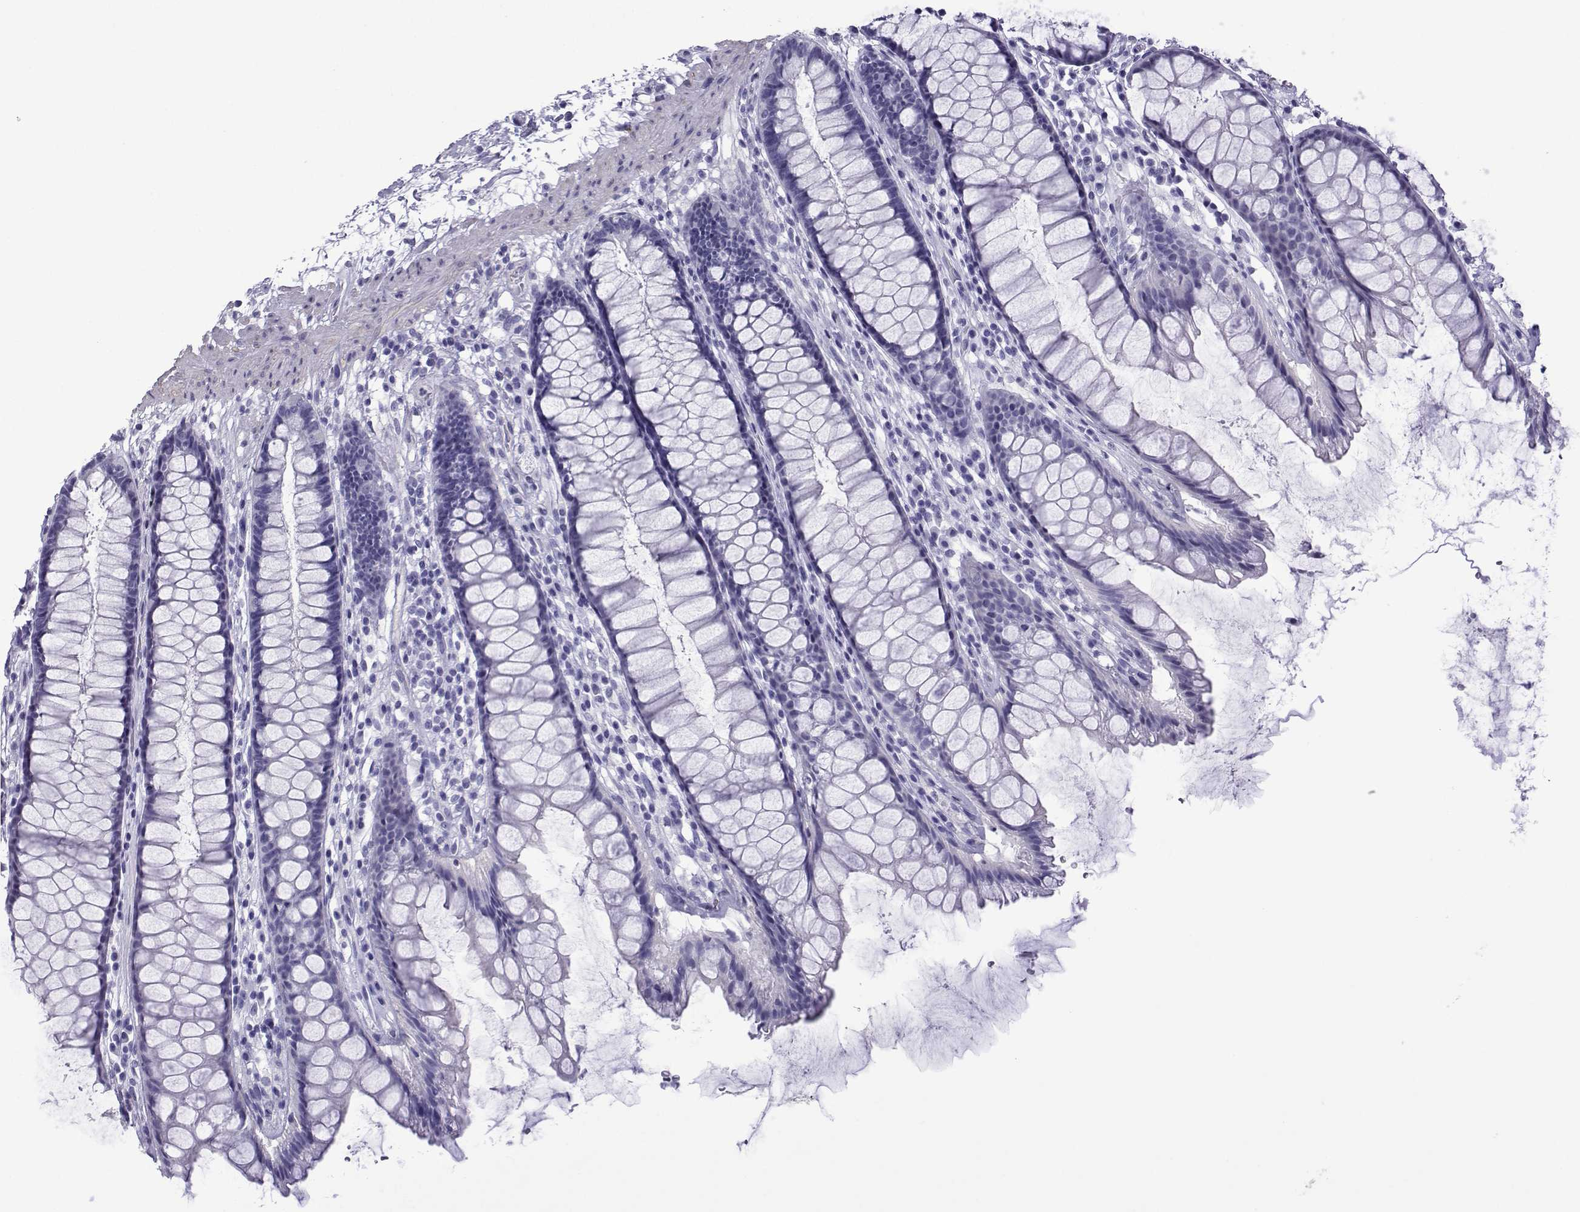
{"staining": {"intensity": "negative", "quantity": "none", "location": "none"}, "tissue": "rectum", "cell_type": "Glandular cells", "image_type": "normal", "snomed": [{"axis": "morphology", "description": "Normal tissue, NOS"}, {"axis": "topography", "description": "Rectum"}], "caption": "A micrograph of rectum stained for a protein demonstrates no brown staining in glandular cells. Brightfield microscopy of immunohistochemistry (IHC) stained with DAB (3,3'-diaminobenzidine) (brown) and hematoxylin (blue), captured at high magnification.", "gene": "SPANXA1", "patient": {"sex": "male", "age": 72}}